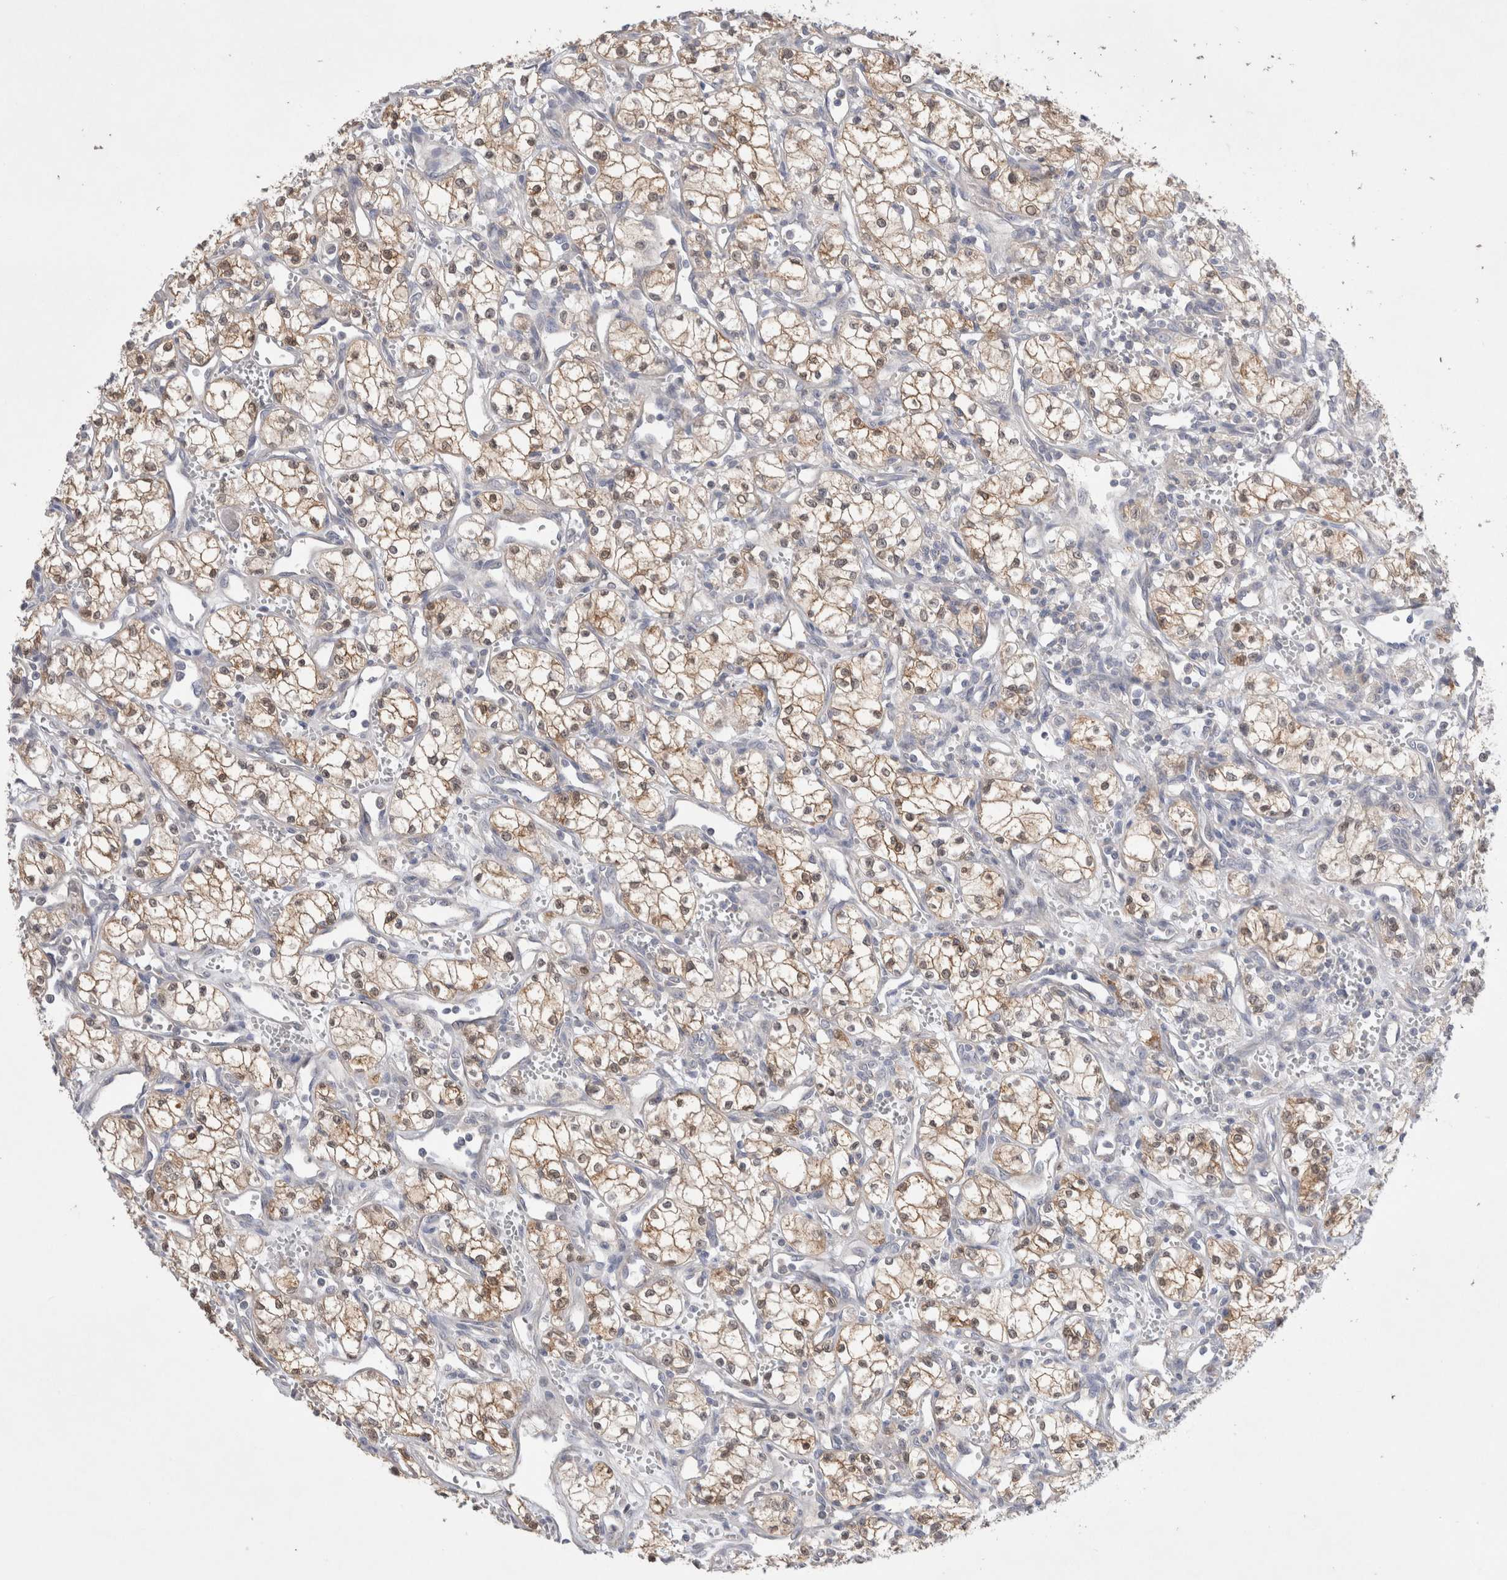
{"staining": {"intensity": "moderate", "quantity": ">75%", "location": "cytoplasmic/membranous"}, "tissue": "renal cancer", "cell_type": "Tumor cells", "image_type": "cancer", "snomed": [{"axis": "morphology", "description": "Adenocarcinoma, NOS"}, {"axis": "topography", "description": "Kidney"}], "caption": "Moderate cytoplasmic/membranous staining is appreciated in about >75% of tumor cells in renal cancer.", "gene": "IFT74", "patient": {"sex": "male", "age": 59}}